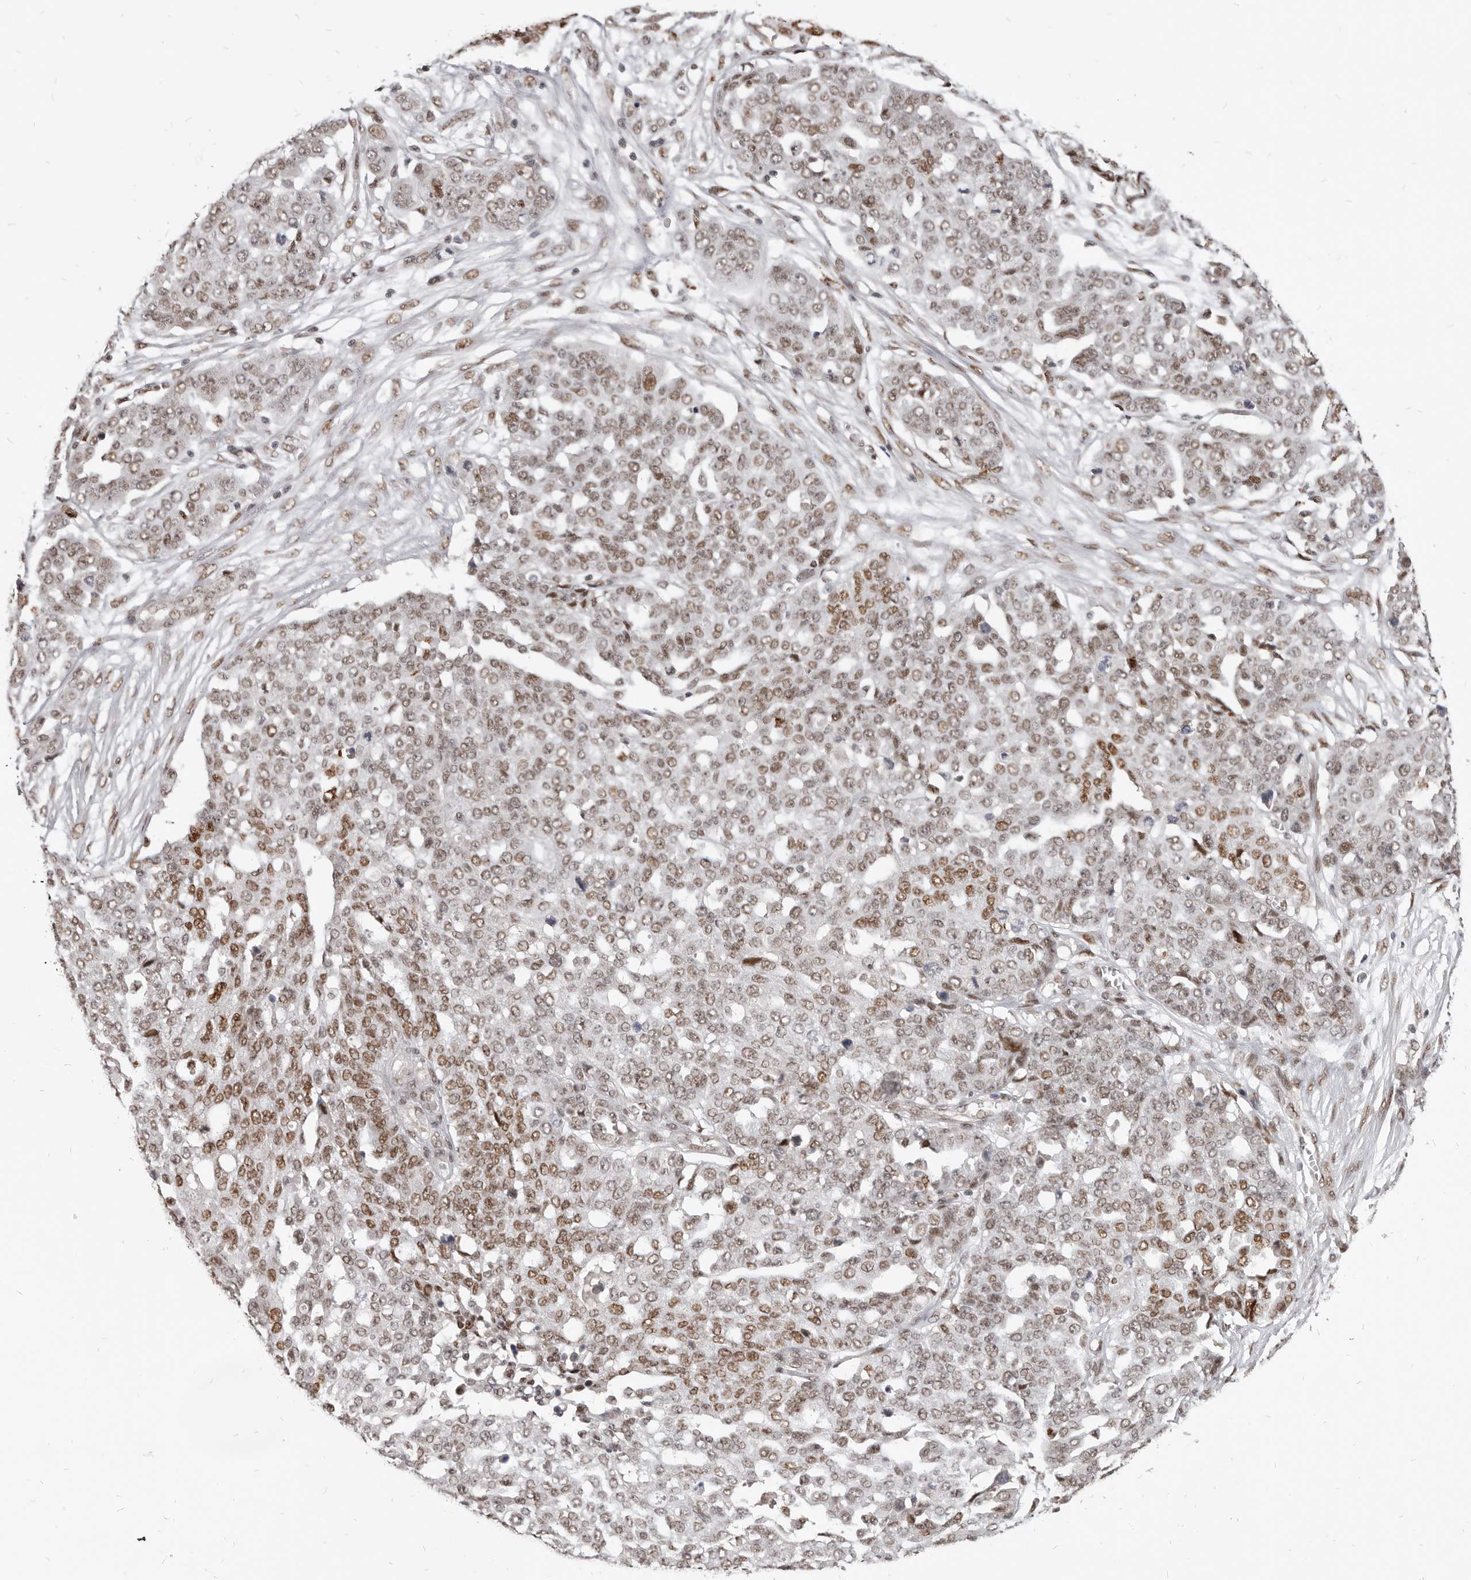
{"staining": {"intensity": "moderate", "quantity": ">75%", "location": "nuclear"}, "tissue": "ovarian cancer", "cell_type": "Tumor cells", "image_type": "cancer", "snomed": [{"axis": "morphology", "description": "Cystadenocarcinoma, serous, NOS"}, {"axis": "topography", "description": "Soft tissue"}, {"axis": "topography", "description": "Ovary"}], "caption": "There is medium levels of moderate nuclear staining in tumor cells of serous cystadenocarcinoma (ovarian), as demonstrated by immunohistochemical staining (brown color).", "gene": "ATF5", "patient": {"sex": "female", "age": 57}}